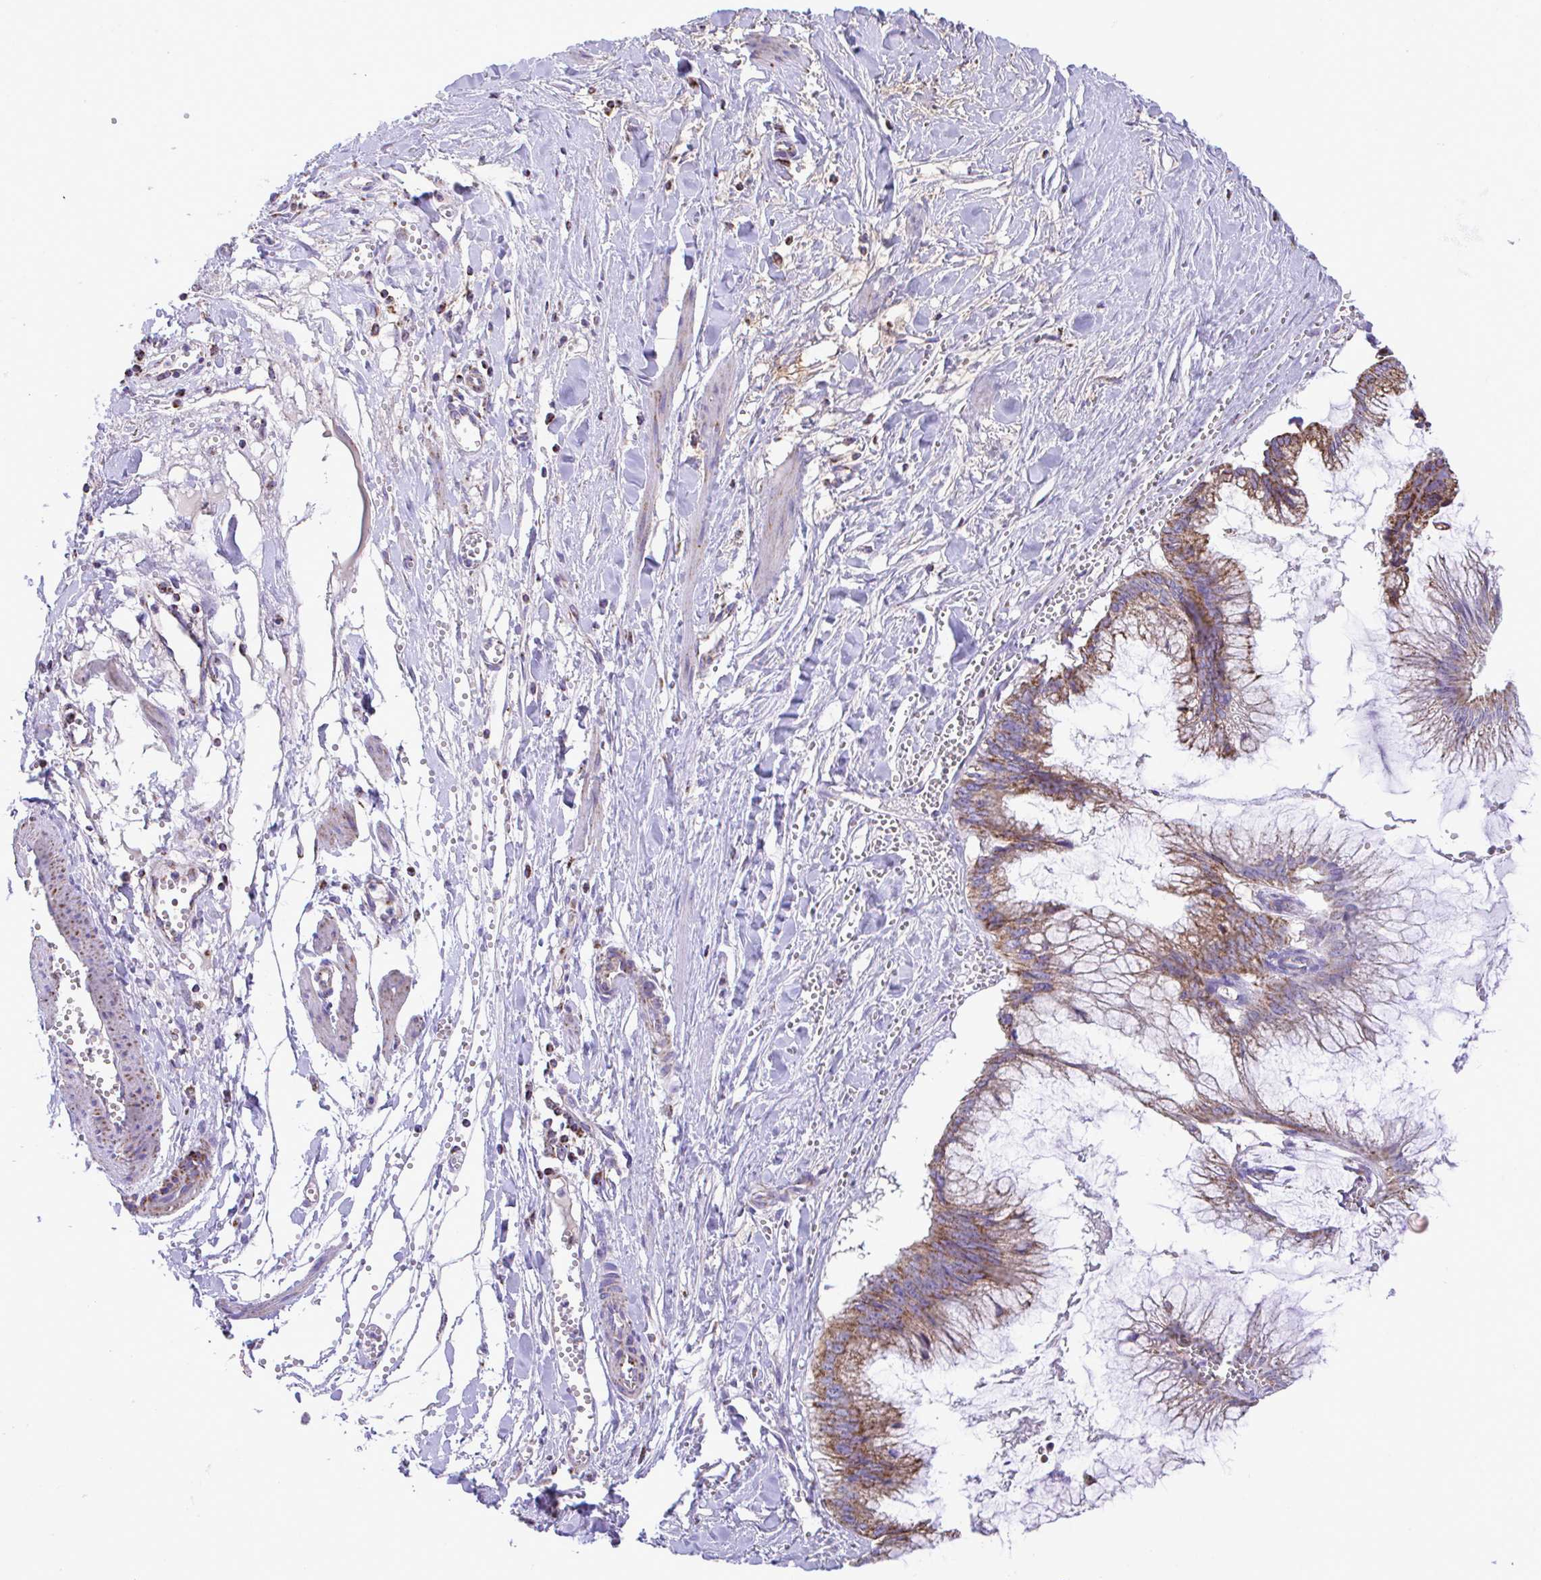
{"staining": {"intensity": "moderate", "quantity": ">75%", "location": "cytoplasmic/membranous"}, "tissue": "ovarian cancer", "cell_type": "Tumor cells", "image_type": "cancer", "snomed": [{"axis": "morphology", "description": "Cystadenocarcinoma, mucinous, NOS"}, {"axis": "topography", "description": "Ovary"}], "caption": "The immunohistochemical stain shows moderate cytoplasmic/membranous staining in tumor cells of mucinous cystadenocarcinoma (ovarian) tissue.", "gene": "PCMTD2", "patient": {"sex": "female", "age": 44}}